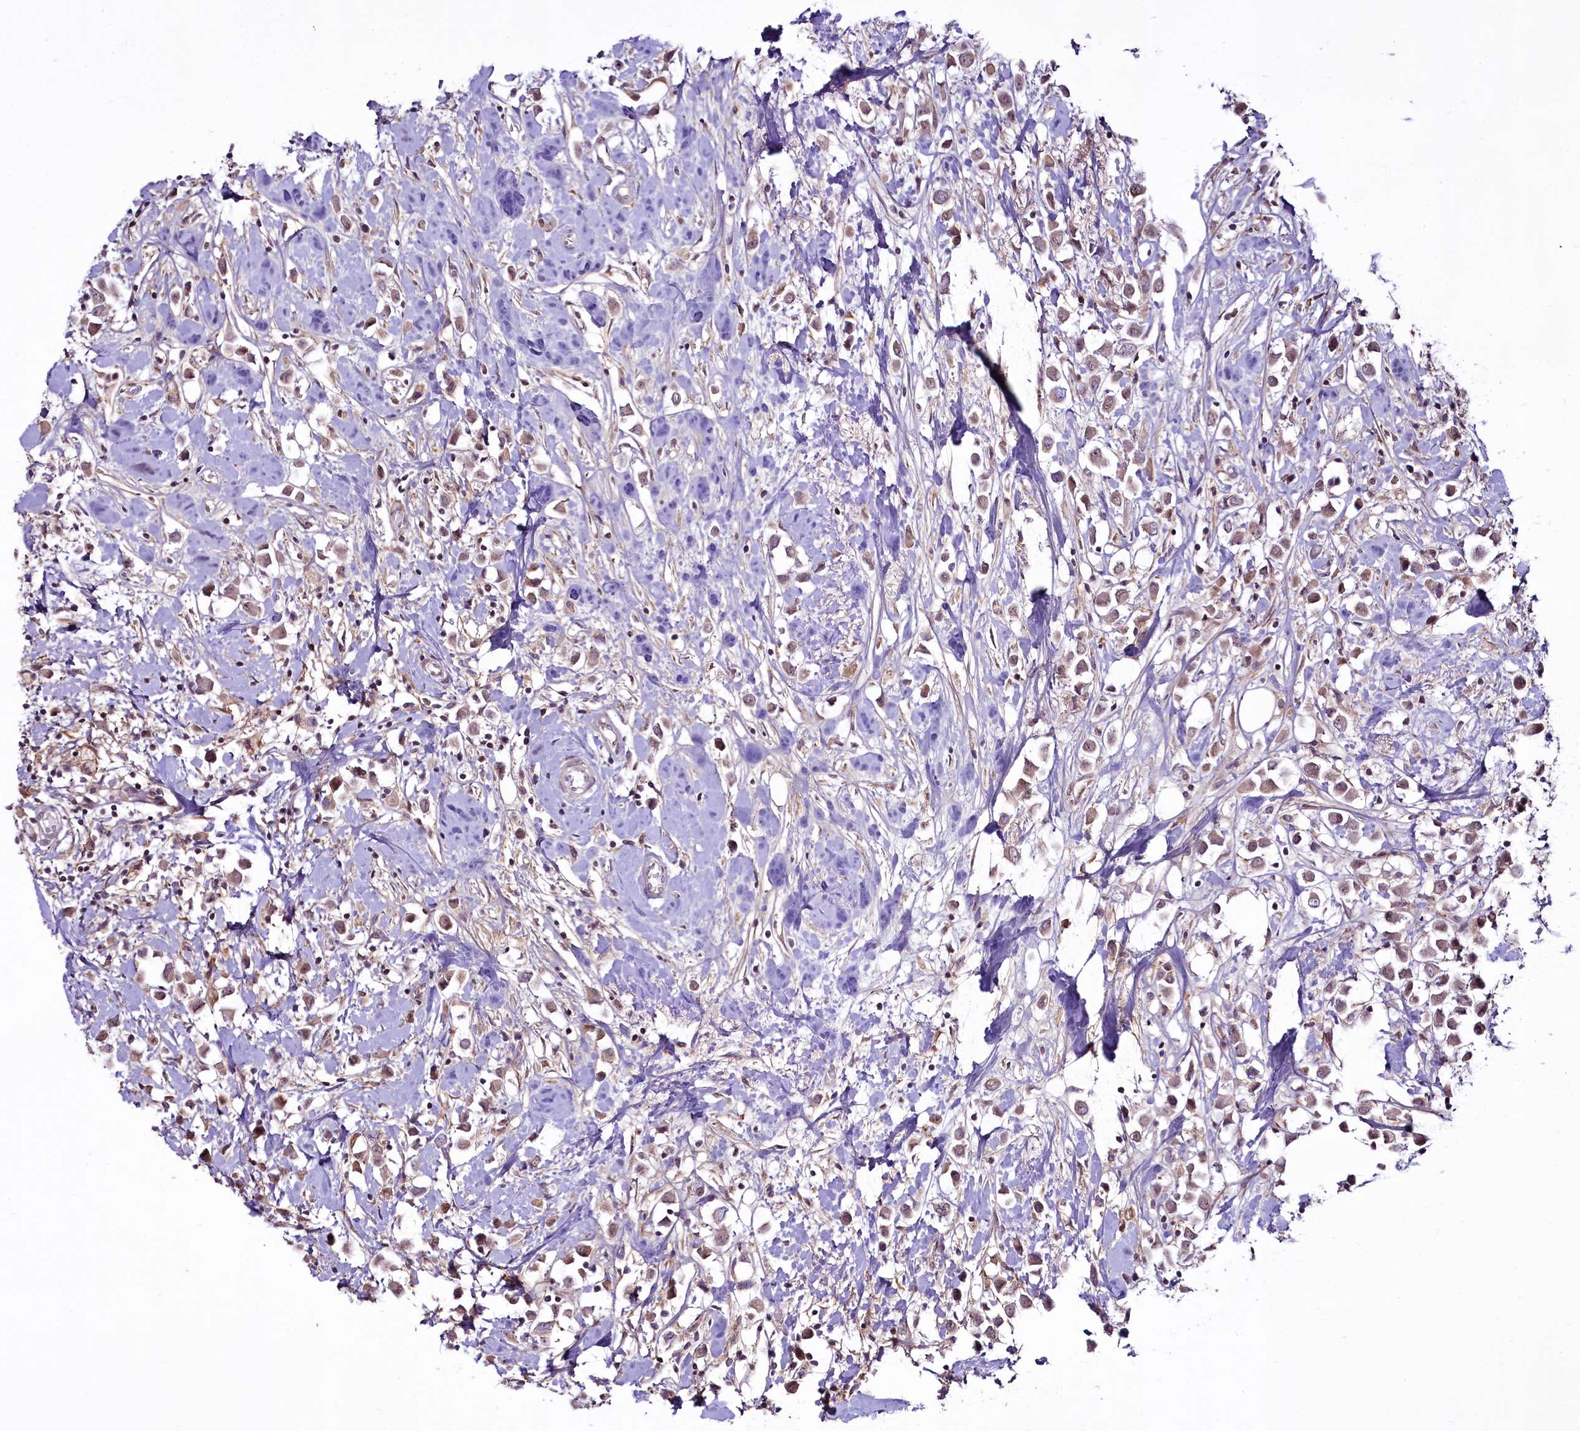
{"staining": {"intensity": "weak", "quantity": ">75%", "location": "cytoplasmic/membranous,nuclear"}, "tissue": "breast cancer", "cell_type": "Tumor cells", "image_type": "cancer", "snomed": [{"axis": "morphology", "description": "Duct carcinoma"}, {"axis": "topography", "description": "Breast"}], "caption": "This histopathology image reveals immunohistochemistry staining of breast cancer, with low weak cytoplasmic/membranous and nuclear positivity in approximately >75% of tumor cells.", "gene": "RSBN1", "patient": {"sex": "female", "age": 61}}